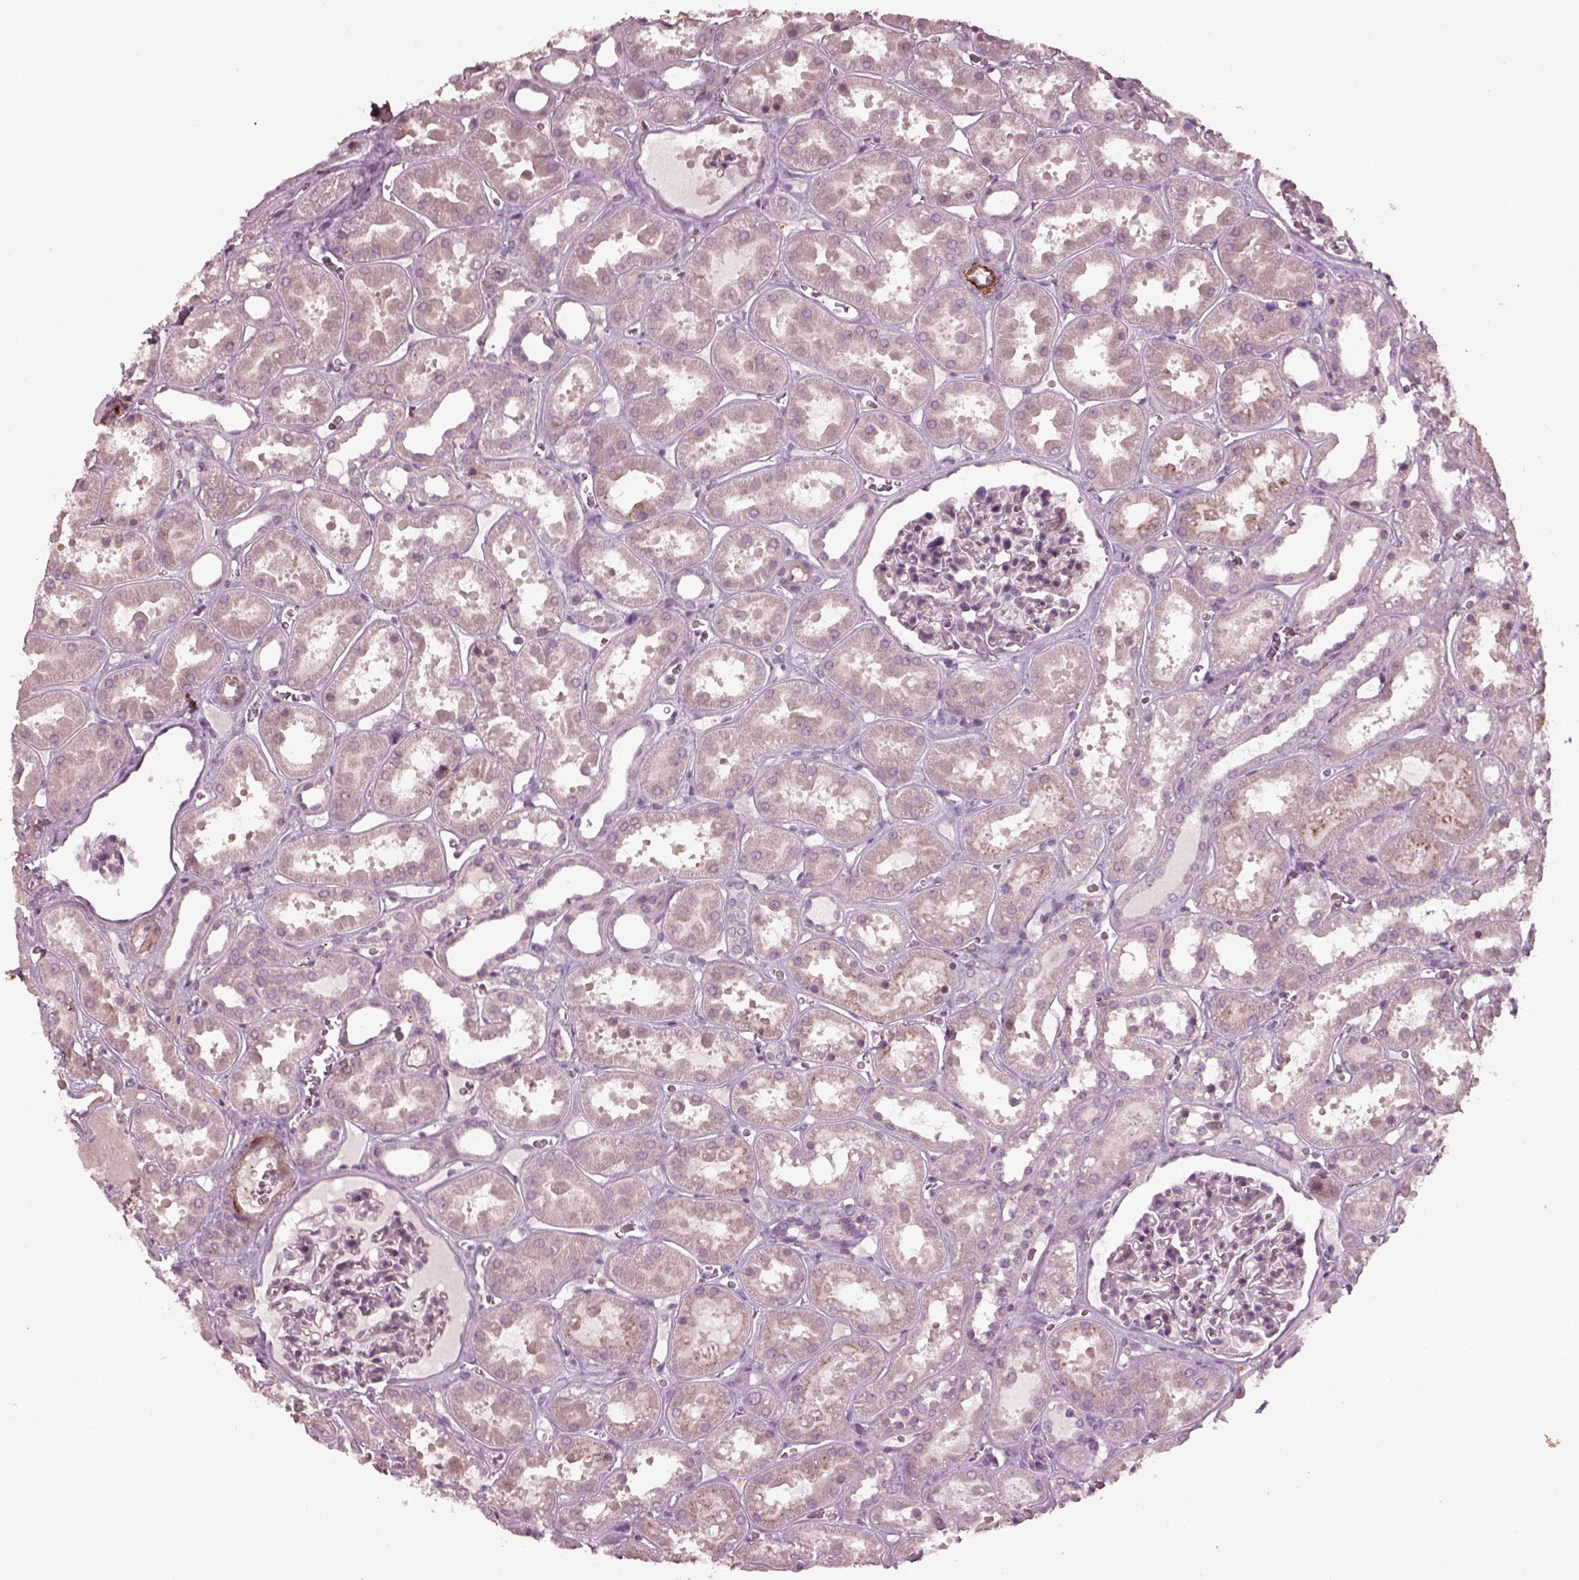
{"staining": {"intensity": "negative", "quantity": "none", "location": "none"}, "tissue": "kidney", "cell_type": "Cells in glomeruli", "image_type": "normal", "snomed": [{"axis": "morphology", "description": "Normal tissue, NOS"}, {"axis": "topography", "description": "Kidney"}], "caption": "Immunohistochemistry of benign kidney demonstrates no expression in cells in glomeruli.", "gene": "EFEMP1", "patient": {"sex": "female", "age": 41}}